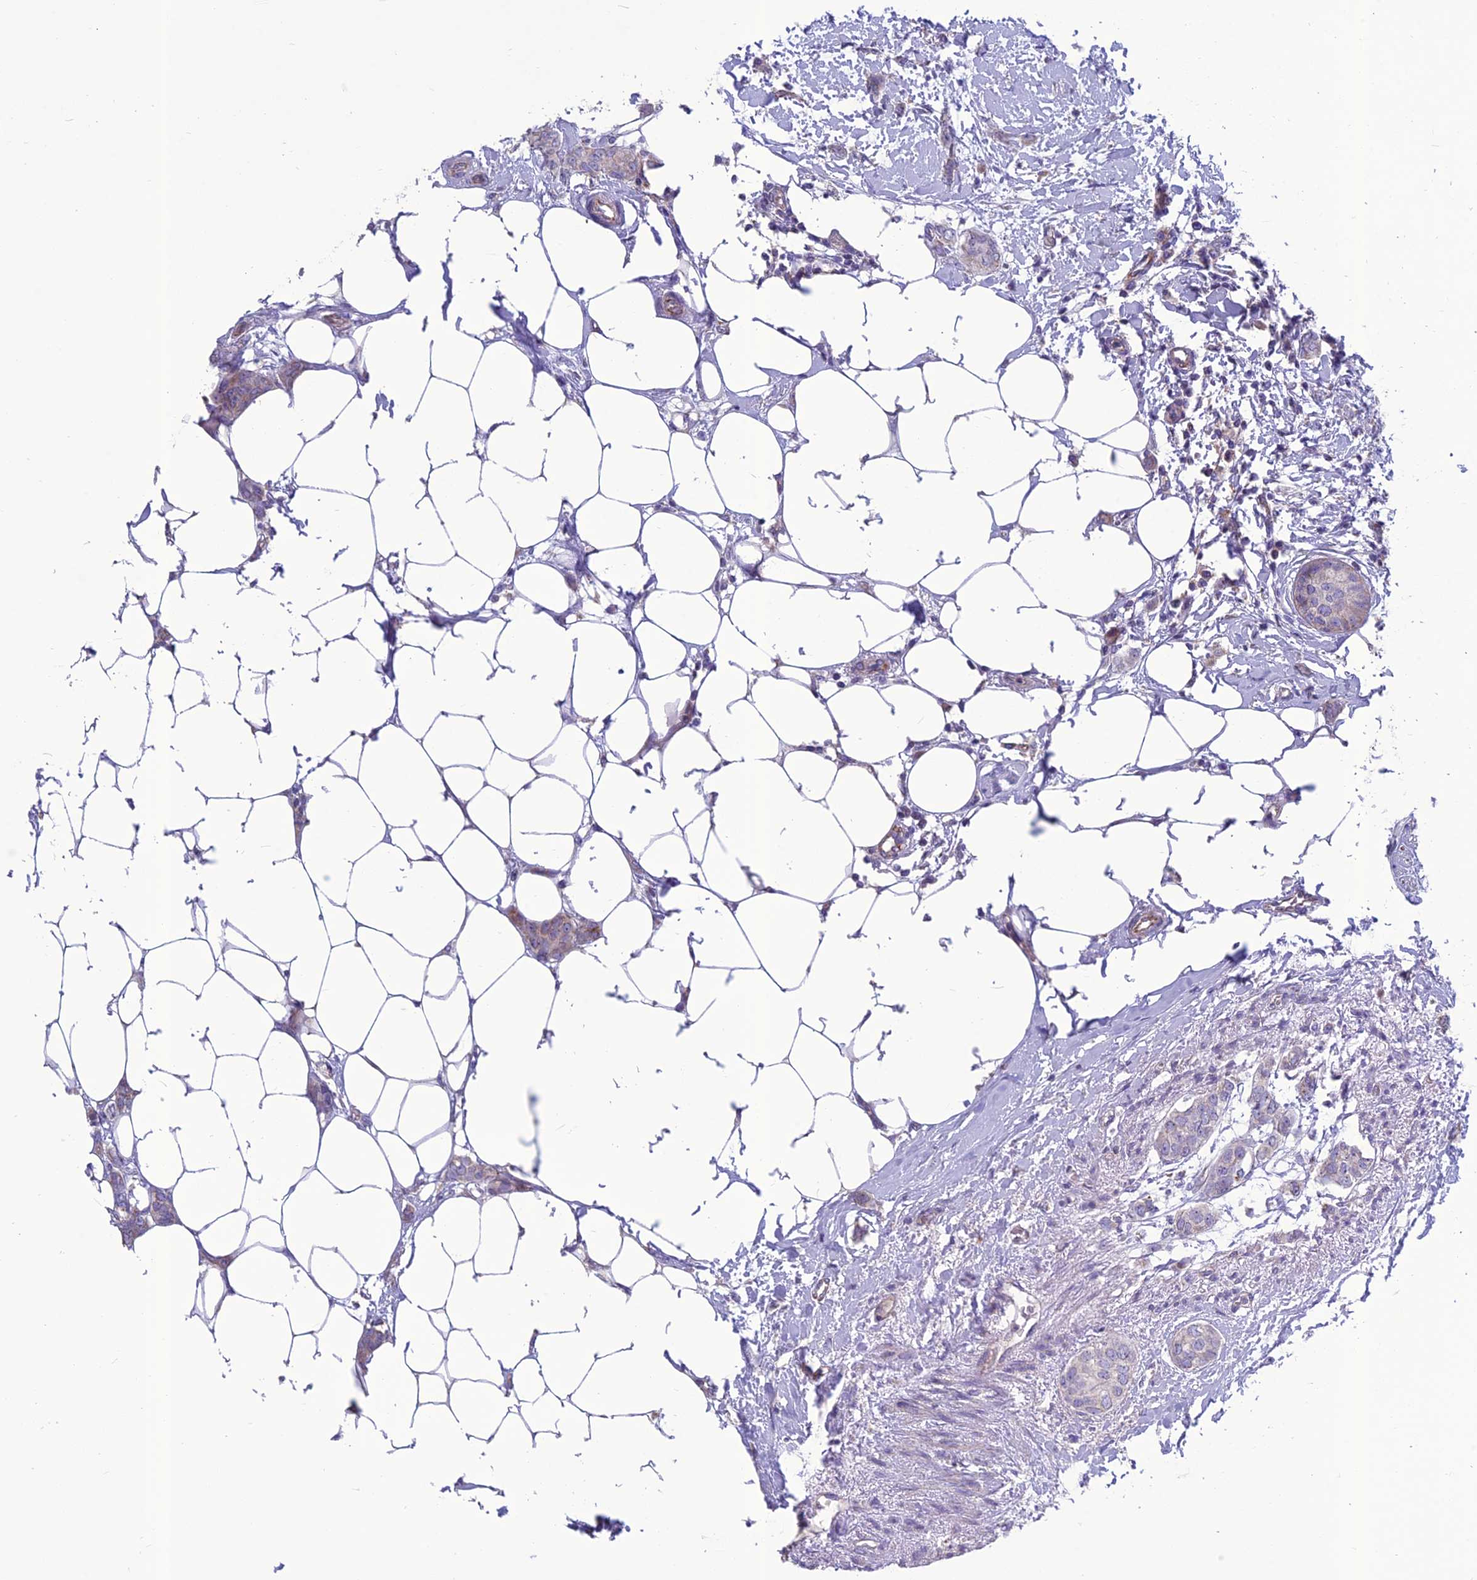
{"staining": {"intensity": "negative", "quantity": "none", "location": "none"}, "tissue": "breast cancer", "cell_type": "Tumor cells", "image_type": "cancer", "snomed": [{"axis": "morphology", "description": "Duct carcinoma"}, {"axis": "topography", "description": "Breast"}], "caption": "DAB (3,3'-diaminobenzidine) immunohistochemical staining of breast cancer (intraductal carcinoma) shows no significant positivity in tumor cells. (DAB (3,3'-diaminobenzidine) immunohistochemistry (IHC) visualized using brightfield microscopy, high magnification).", "gene": "BHMT2", "patient": {"sex": "female", "age": 72}}